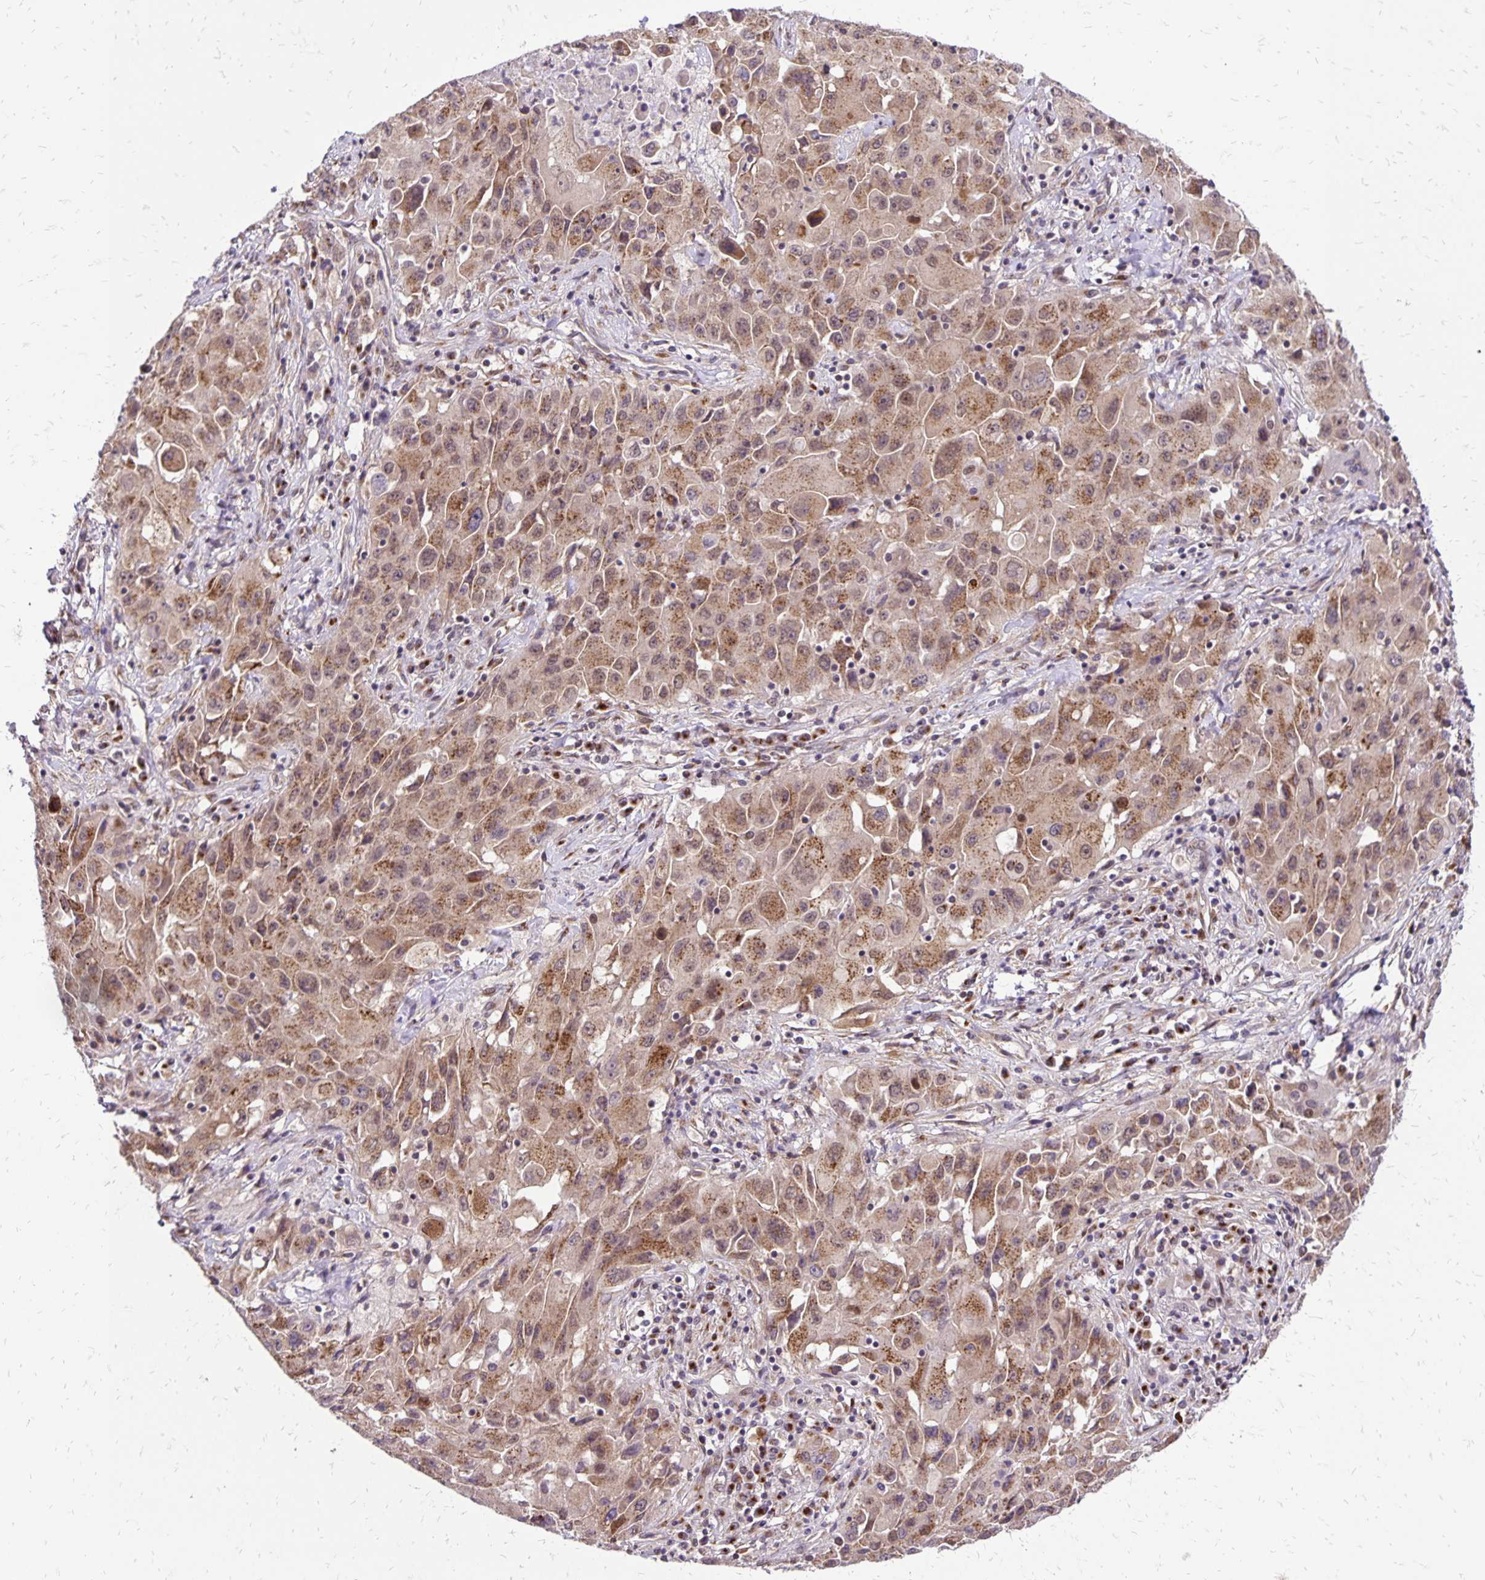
{"staining": {"intensity": "moderate", "quantity": ">75%", "location": "cytoplasmic/membranous"}, "tissue": "lung cancer", "cell_type": "Tumor cells", "image_type": "cancer", "snomed": [{"axis": "morphology", "description": "Squamous cell carcinoma, NOS"}, {"axis": "topography", "description": "Lung"}], "caption": "DAB immunohistochemical staining of human lung squamous cell carcinoma reveals moderate cytoplasmic/membranous protein staining in about >75% of tumor cells.", "gene": "GOLGA5", "patient": {"sex": "male", "age": 63}}